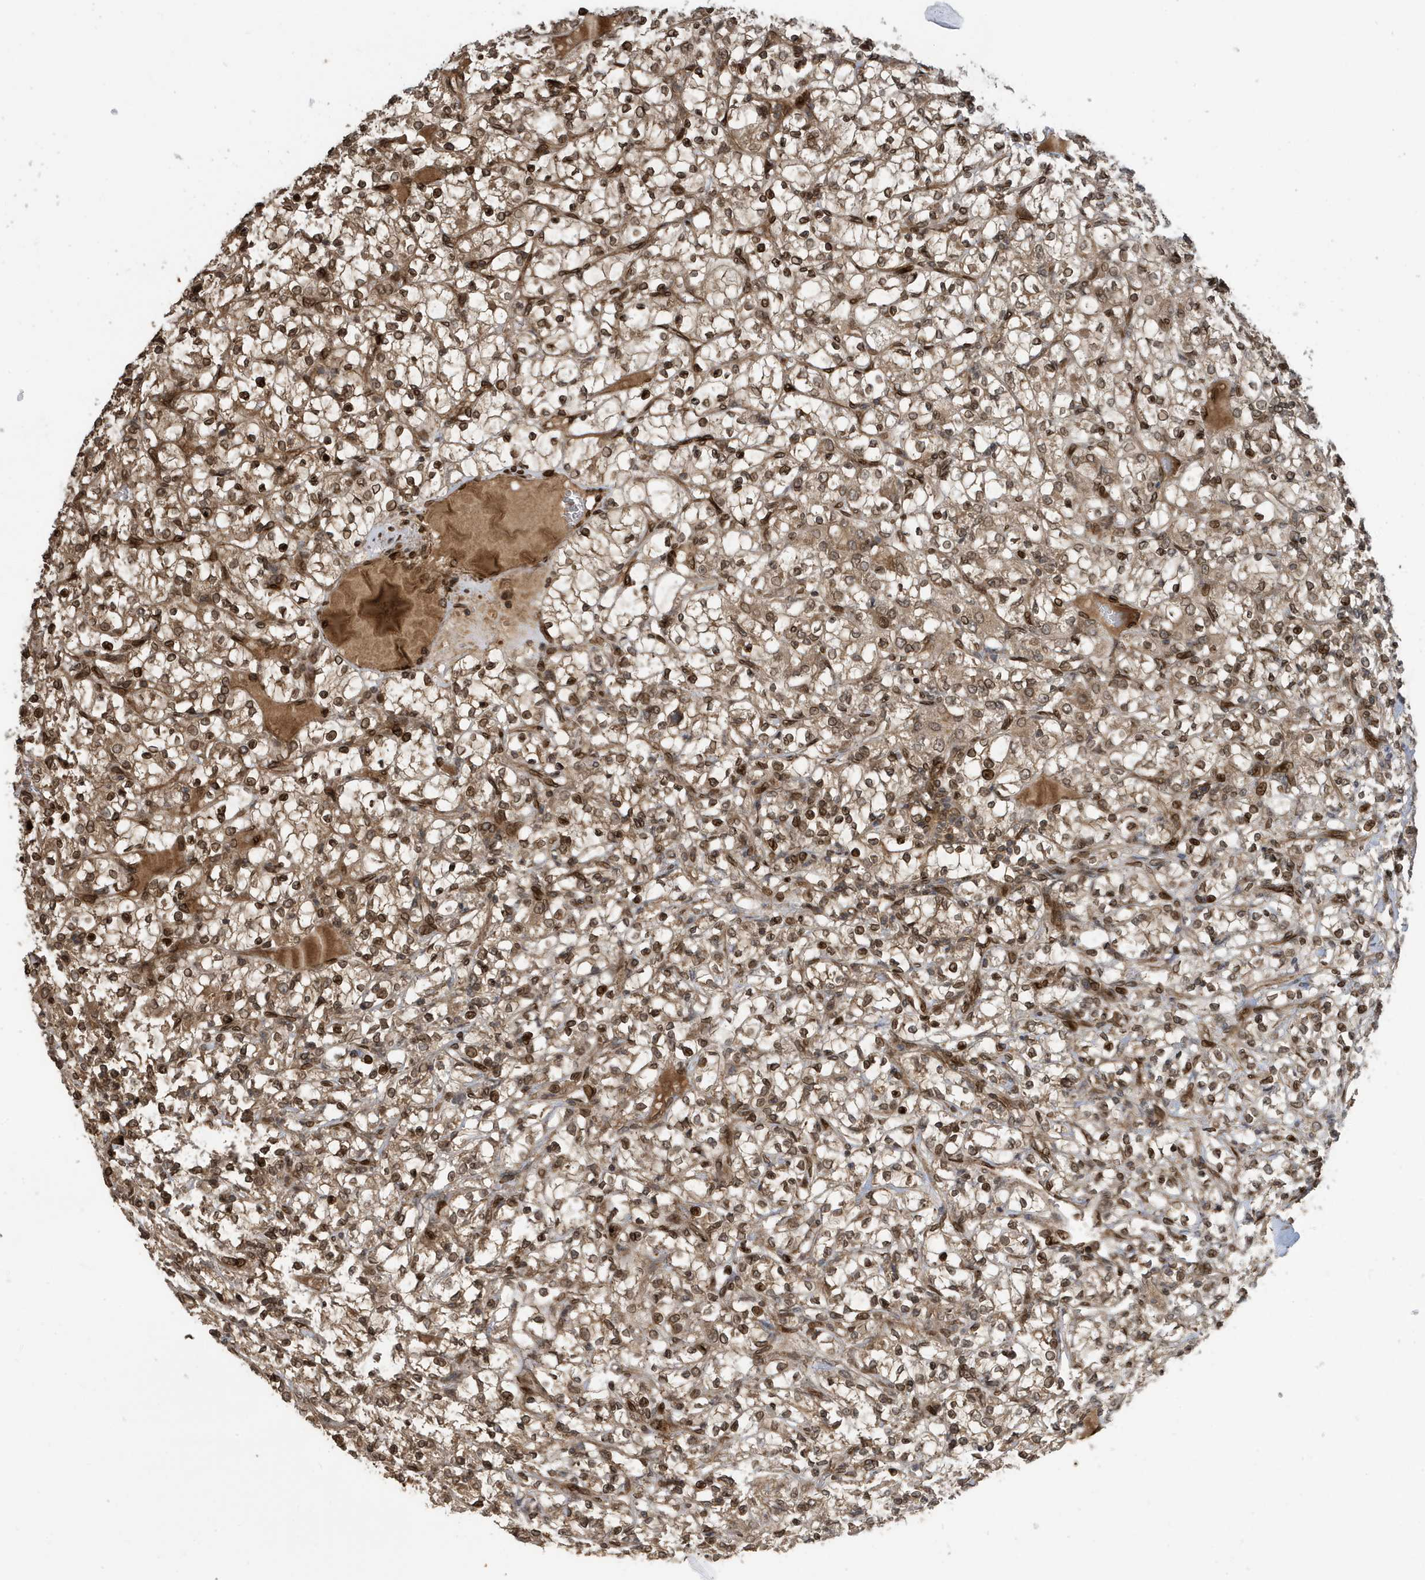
{"staining": {"intensity": "moderate", "quantity": ">75%", "location": "nuclear"}, "tissue": "renal cancer", "cell_type": "Tumor cells", "image_type": "cancer", "snomed": [{"axis": "morphology", "description": "Adenocarcinoma, NOS"}, {"axis": "topography", "description": "Kidney"}], "caption": "Protein expression analysis of human renal adenocarcinoma reveals moderate nuclear expression in approximately >75% of tumor cells.", "gene": "DUSP18", "patient": {"sex": "female", "age": 69}}